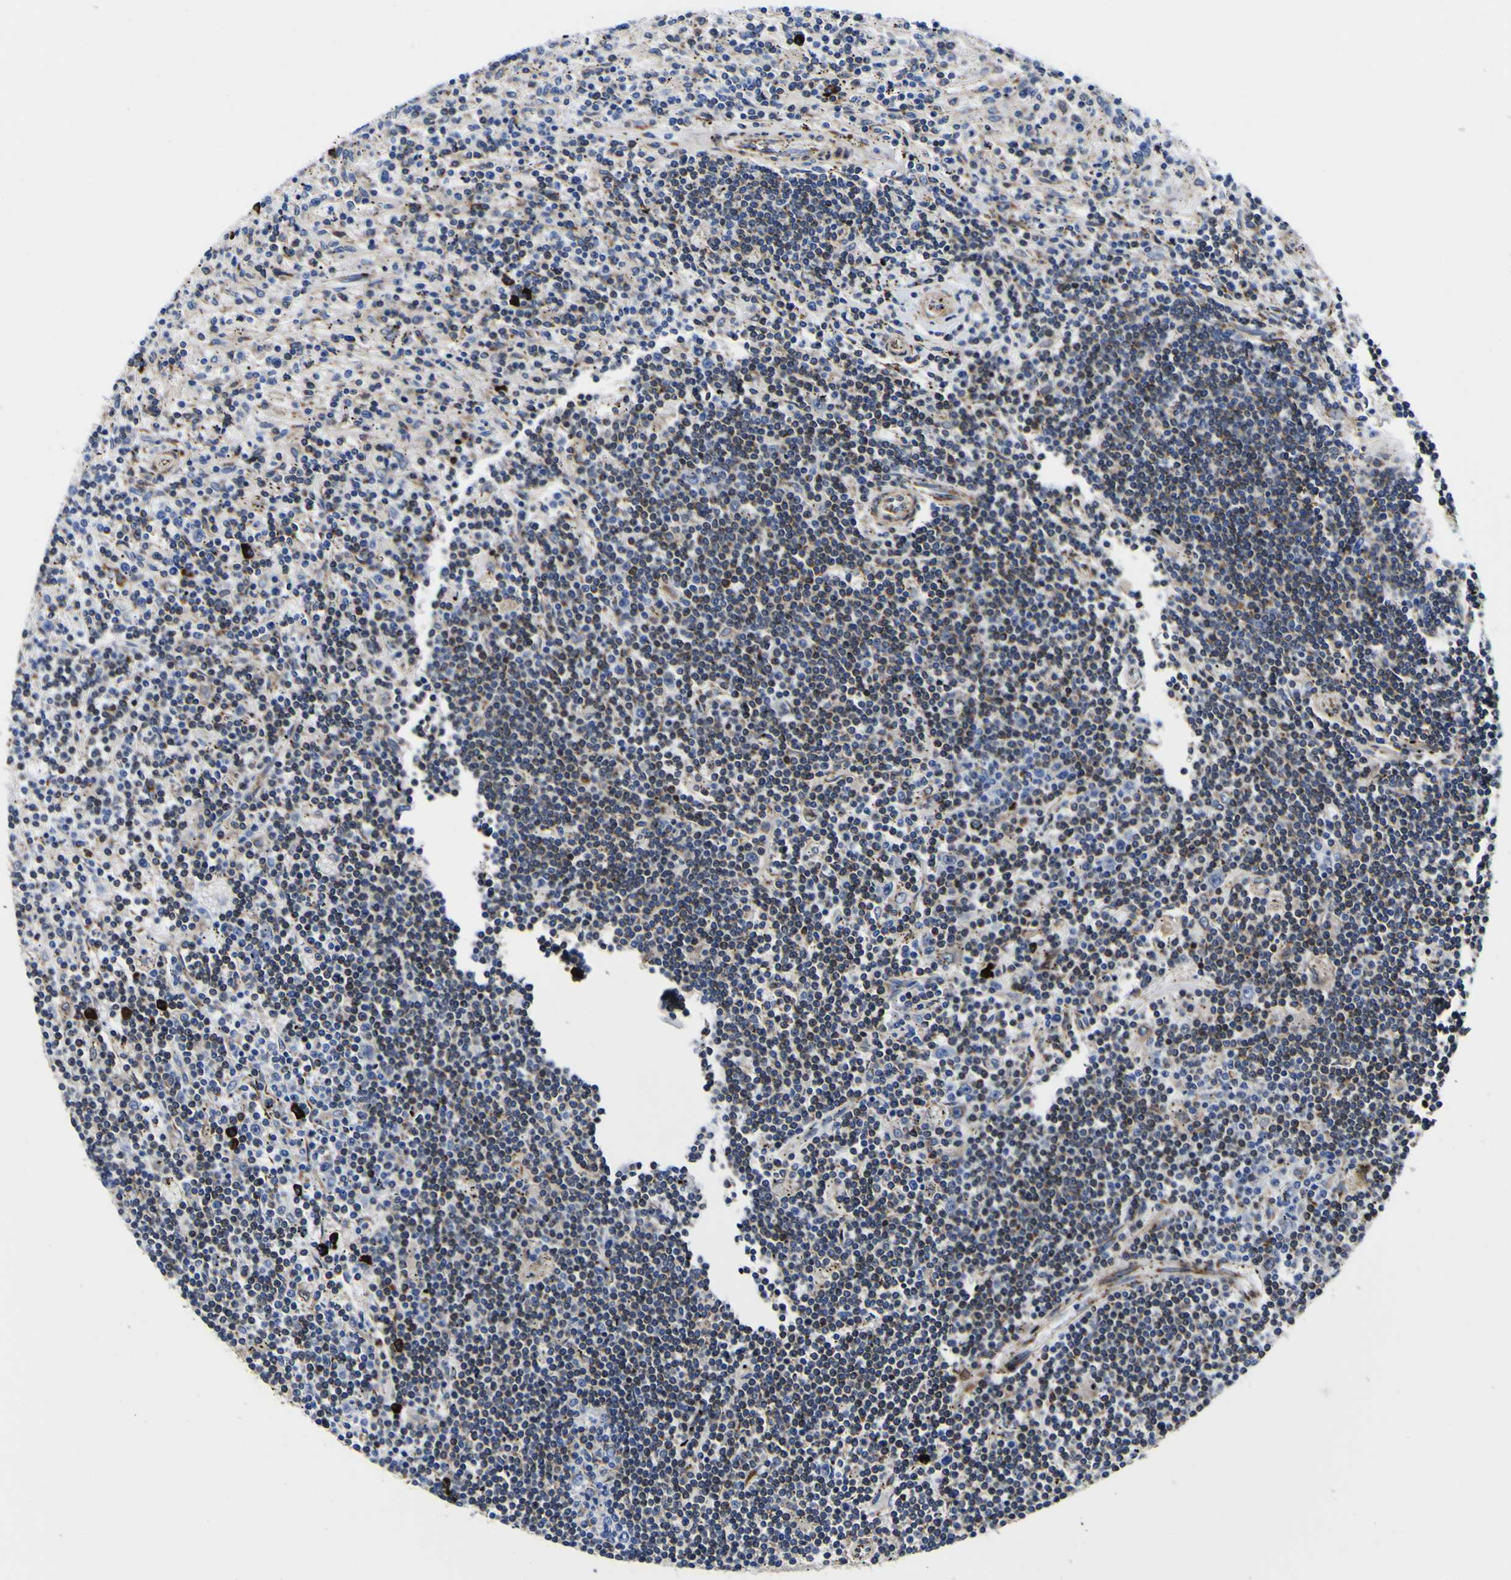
{"staining": {"intensity": "weak", "quantity": "<25%", "location": "cytoplasmic/membranous"}, "tissue": "lymphoma", "cell_type": "Tumor cells", "image_type": "cancer", "snomed": [{"axis": "morphology", "description": "Malignant lymphoma, non-Hodgkin's type, Low grade"}, {"axis": "topography", "description": "Spleen"}], "caption": "An immunohistochemistry image of lymphoma is shown. There is no staining in tumor cells of lymphoma.", "gene": "SCD", "patient": {"sex": "male", "age": 76}}